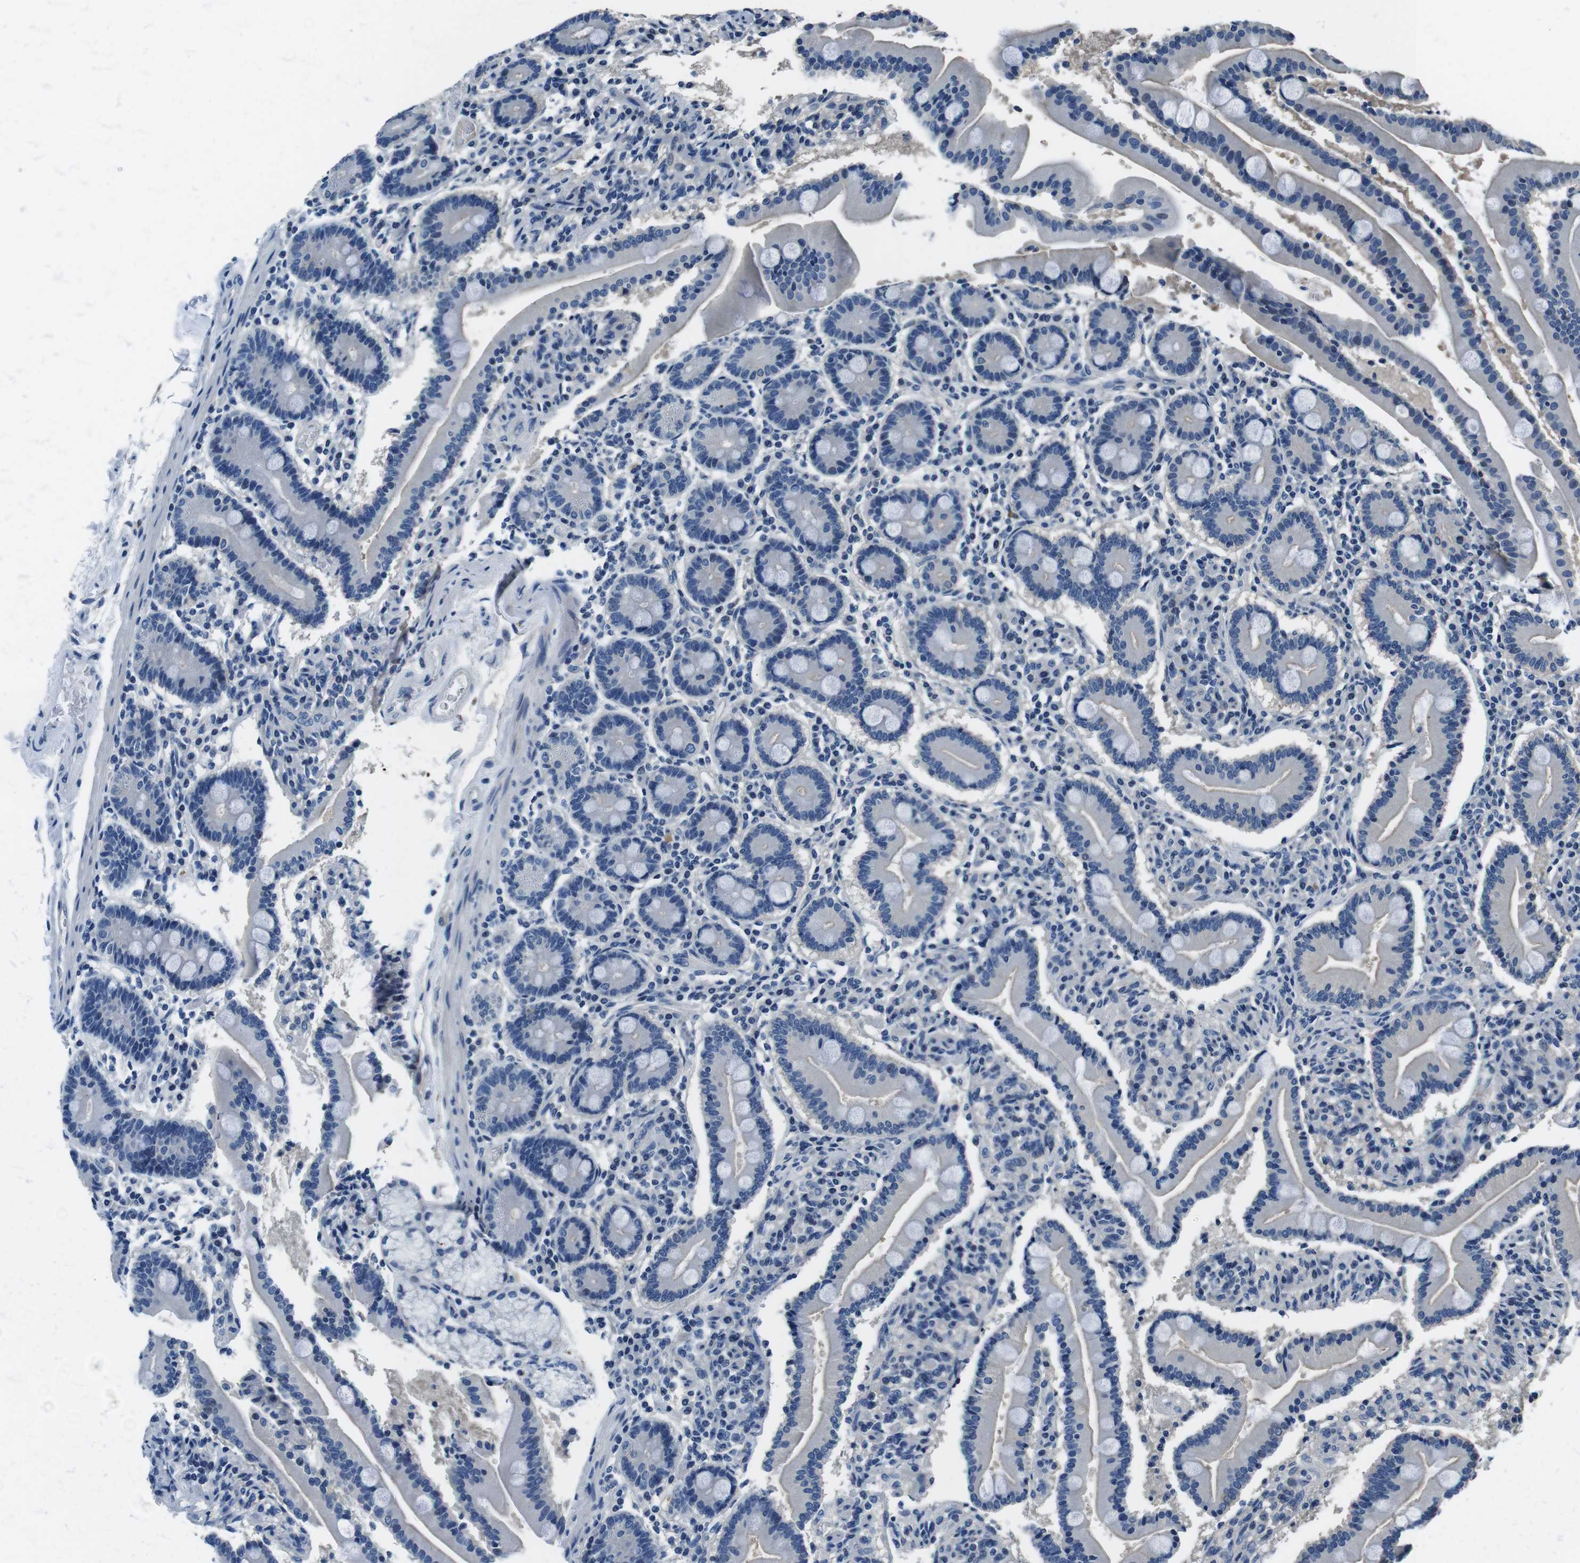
{"staining": {"intensity": "negative", "quantity": "none", "location": "none"}, "tissue": "duodenum", "cell_type": "Glandular cells", "image_type": "normal", "snomed": [{"axis": "morphology", "description": "Normal tissue, NOS"}, {"axis": "topography", "description": "Duodenum"}], "caption": "IHC image of normal duodenum: human duodenum stained with DAB (3,3'-diaminobenzidine) reveals no significant protein staining in glandular cells. The staining is performed using DAB brown chromogen with nuclei counter-stained in using hematoxylin.", "gene": "KCNJ5", "patient": {"sex": "male", "age": 54}}